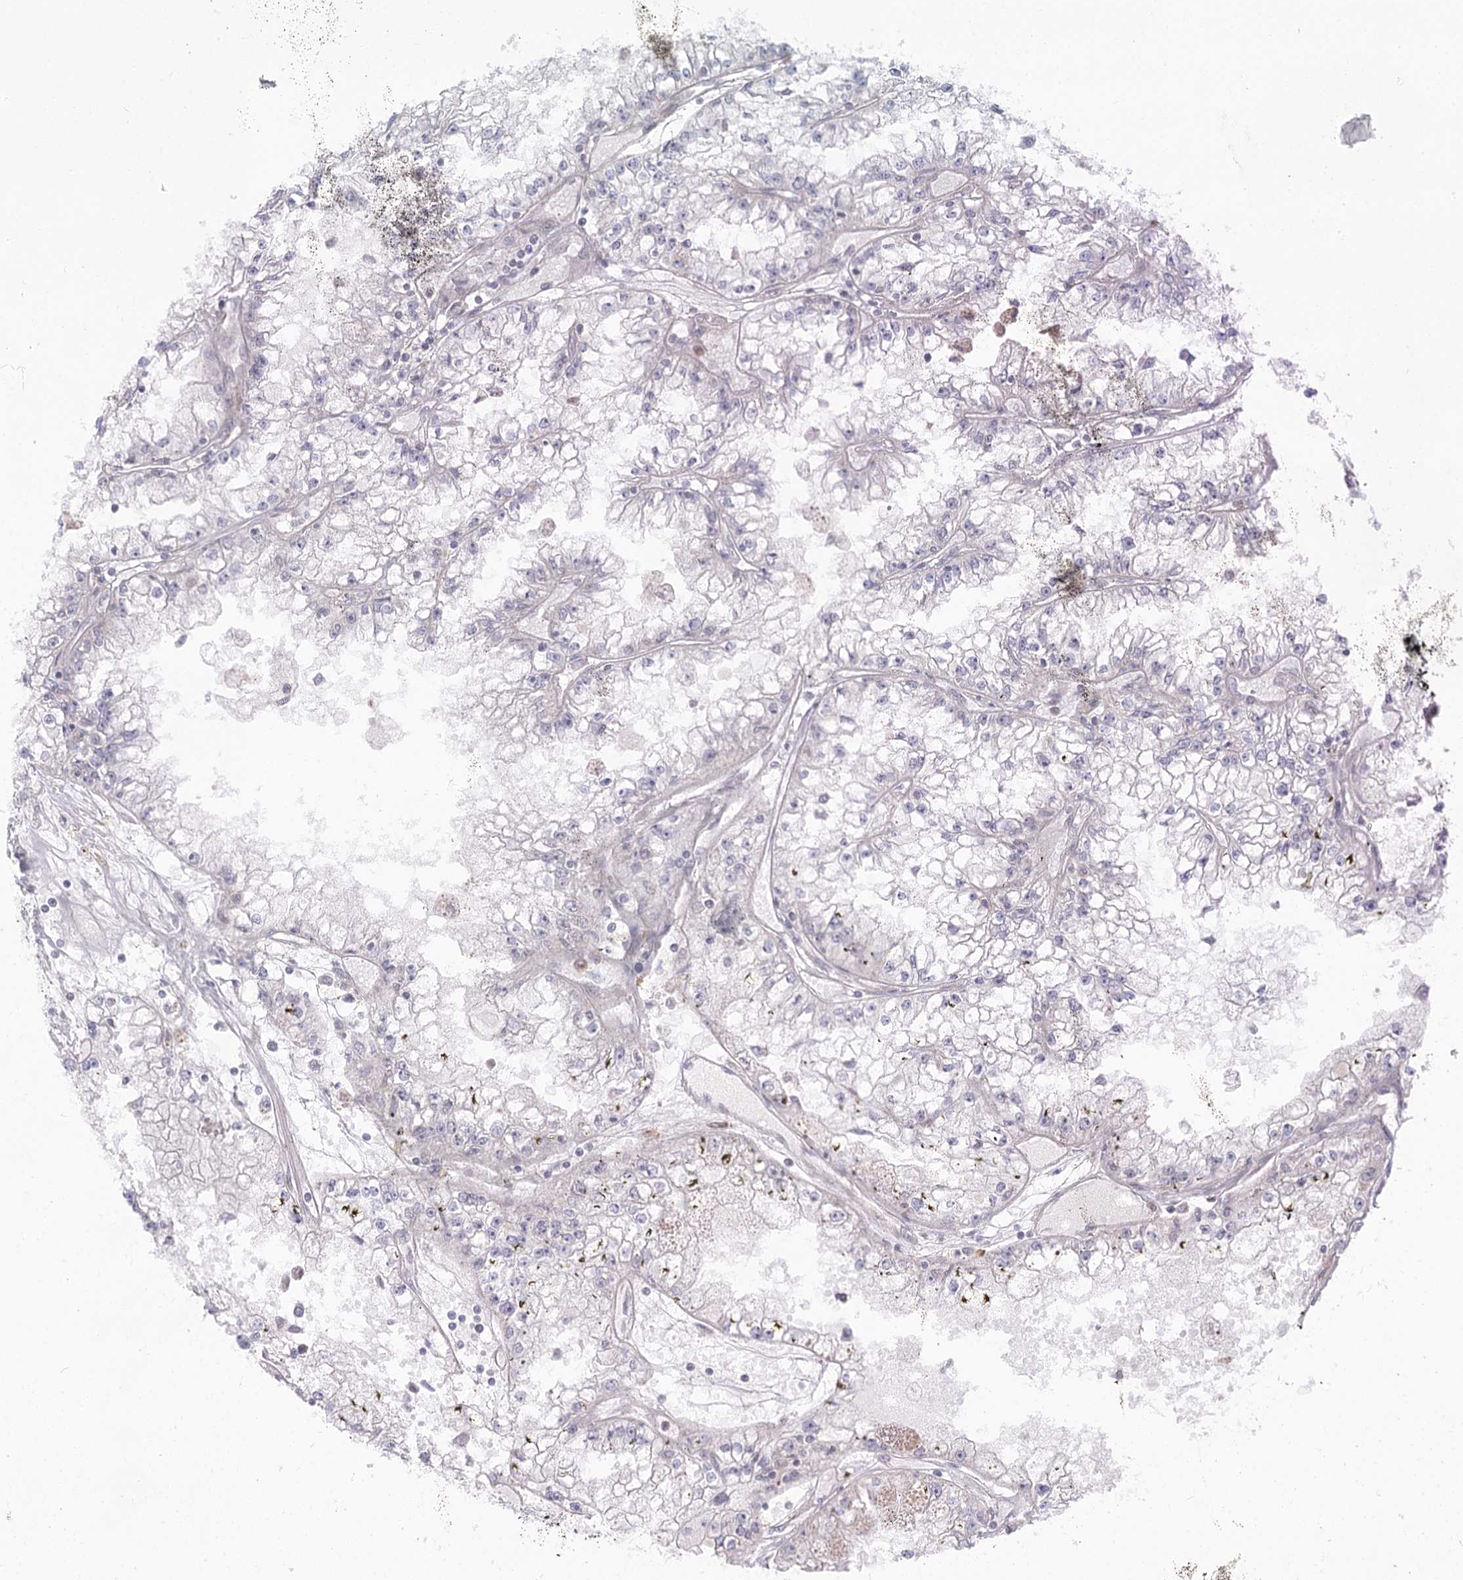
{"staining": {"intensity": "negative", "quantity": "none", "location": "none"}, "tissue": "renal cancer", "cell_type": "Tumor cells", "image_type": "cancer", "snomed": [{"axis": "morphology", "description": "Adenocarcinoma, NOS"}, {"axis": "topography", "description": "Kidney"}], "caption": "The image exhibits no significant expression in tumor cells of renal adenocarcinoma. (DAB immunohistochemistry, high magnification).", "gene": "MTMR3", "patient": {"sex": "male", "age": 56}}